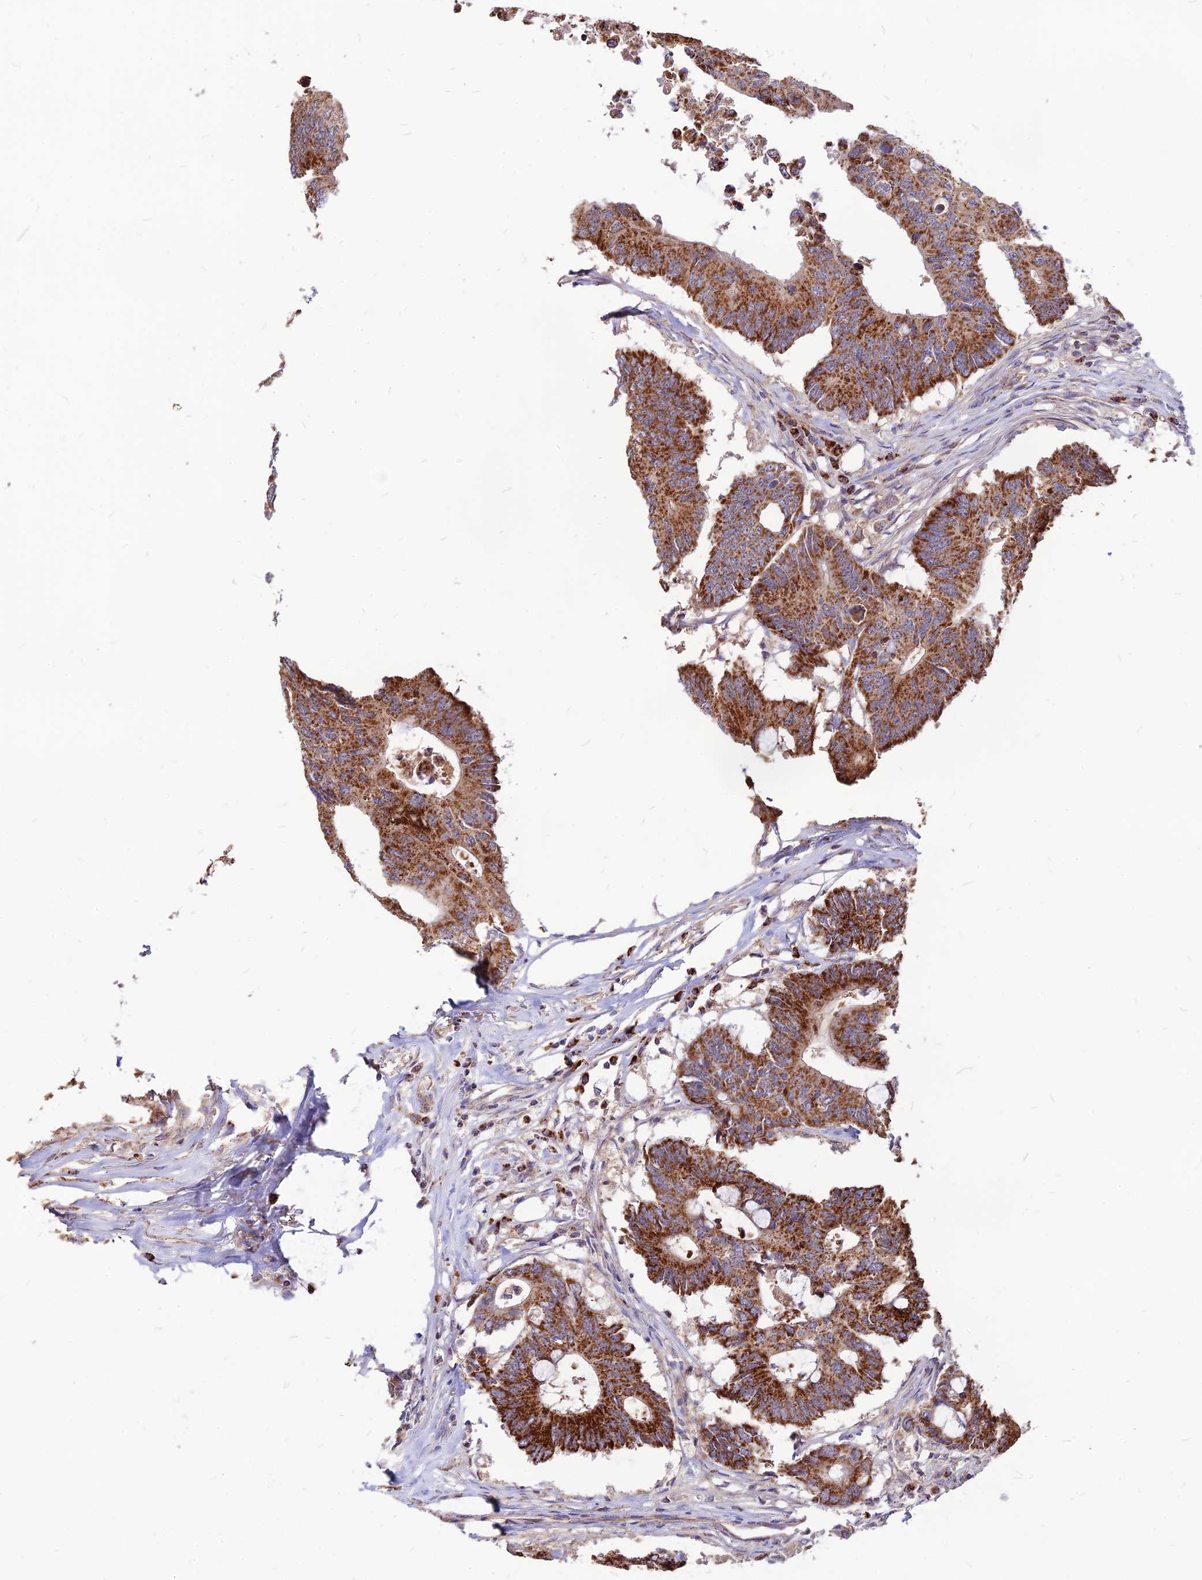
{"staining": {"intensity": "strong", "quantity": ">75%", "location": "cytoplasmic/membranous"}, "tissue": "colorectal cancer", "cell_type": "Tumor cells", "image_type": "cancer", "snomed": [{"axis": "morphology", "description": "Adenocarcinoma, NOS"}, {"axis": "topography", "description": "Colon"}], "caption": "Human colorectal cancer stained with a brown dye exhibits strong cytoplasmic/membranous positive positivity in approximately >75% of tumor cells.", "gene": "ECI1", "patient": {"sex": "male", "age": 71}}